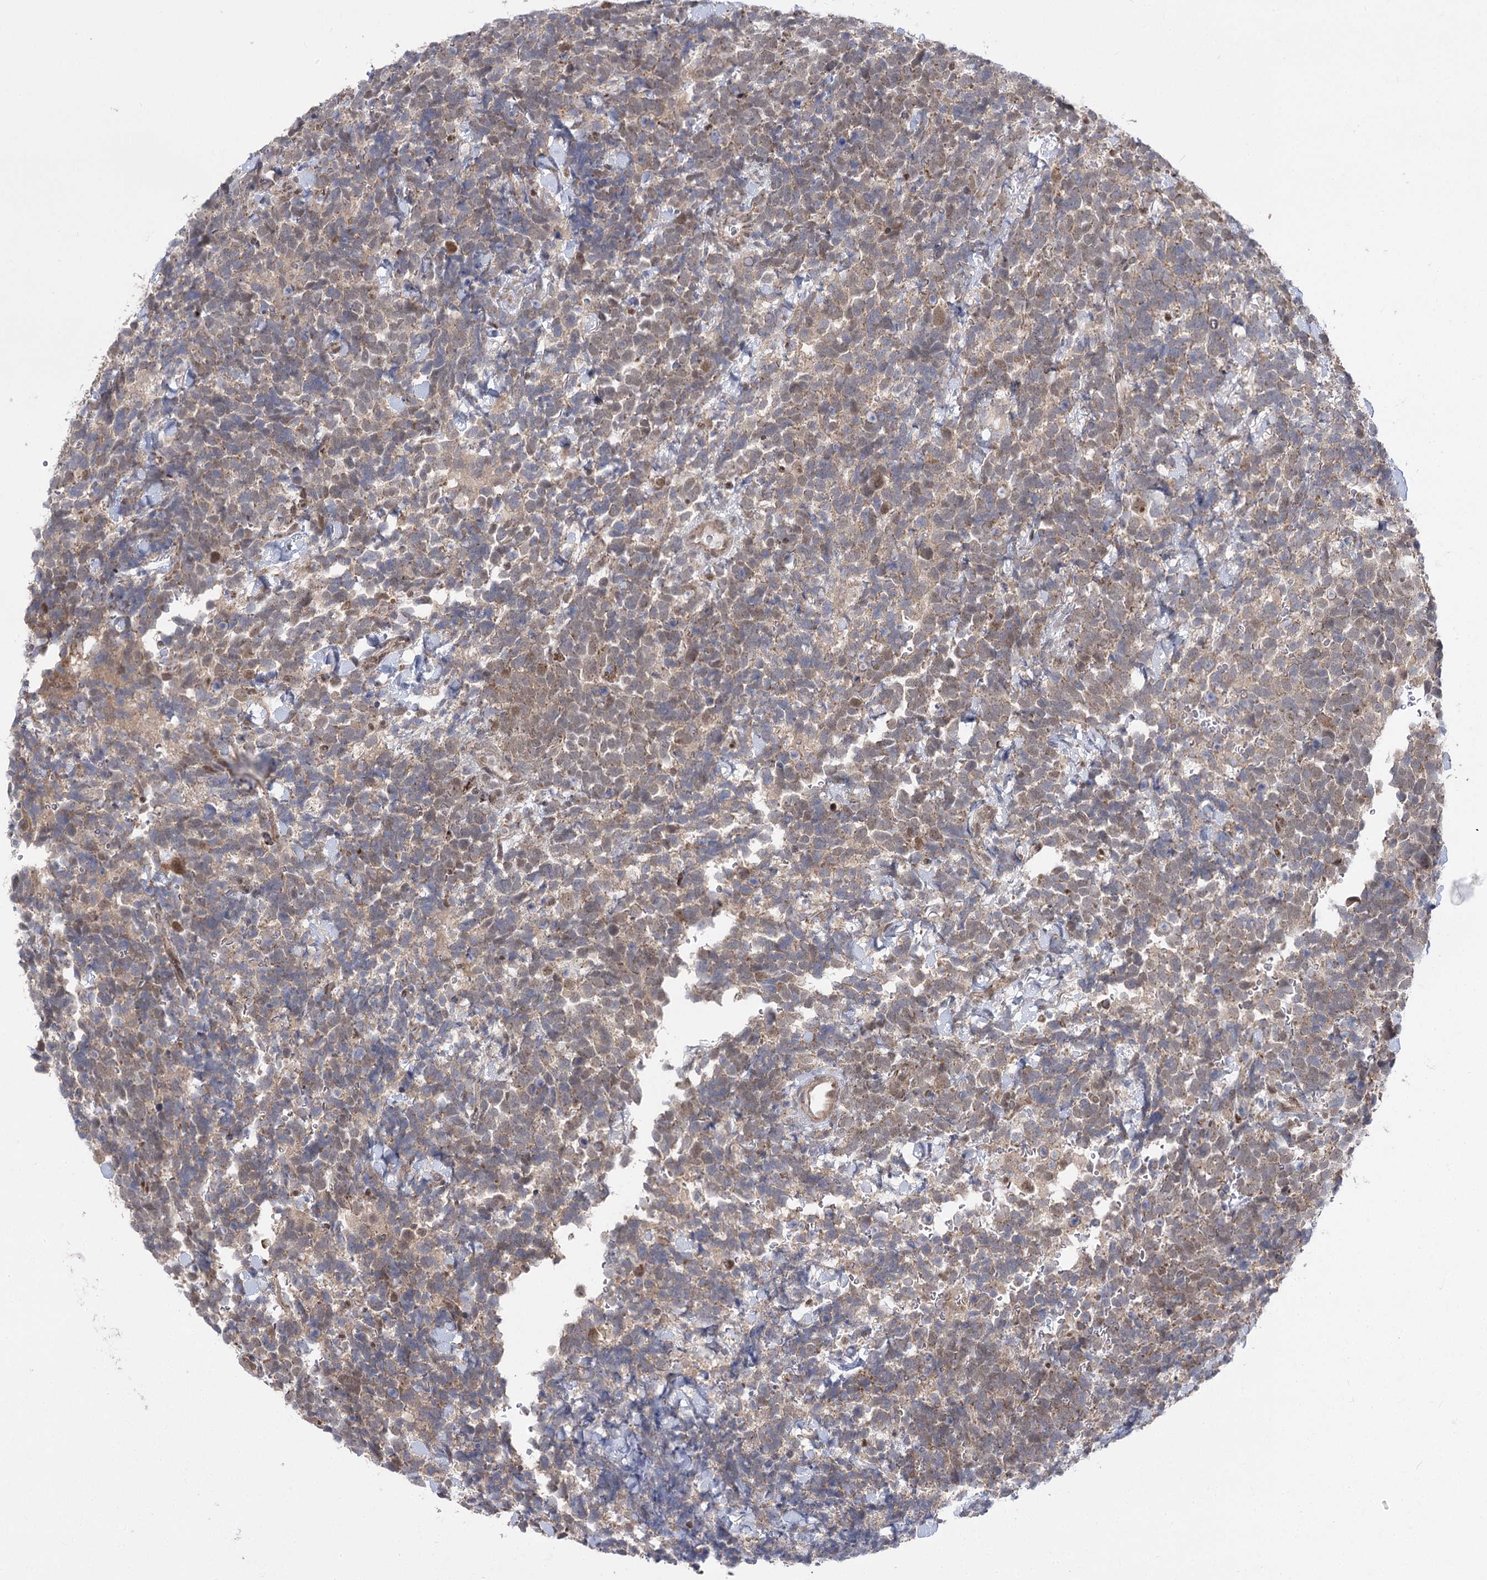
{"staining": {"intensity": "weak", "quantity": ">75%", "location": "cytoplasmic/membranous"}, "tissue": "urothelial cancer", "cell_type": "Tumor cells", "image_type": "cancer", "snomed": [{"axis": "morphology", "description": "Urothelial carcinoma, High grade"}, {"axis": "topography", "description": "Urinary bladder"}], "caption": "Immunohistochemistry micrograph of human urothelial carcinoma (high-grade) stained for a protein (brown), which reveals low levels of weak cytoplasmic/membranous positivity in approximately >75% of tumor cells.", "gene": "SLC4A1AP", "patient": {"sex": "female", "age": 82}}